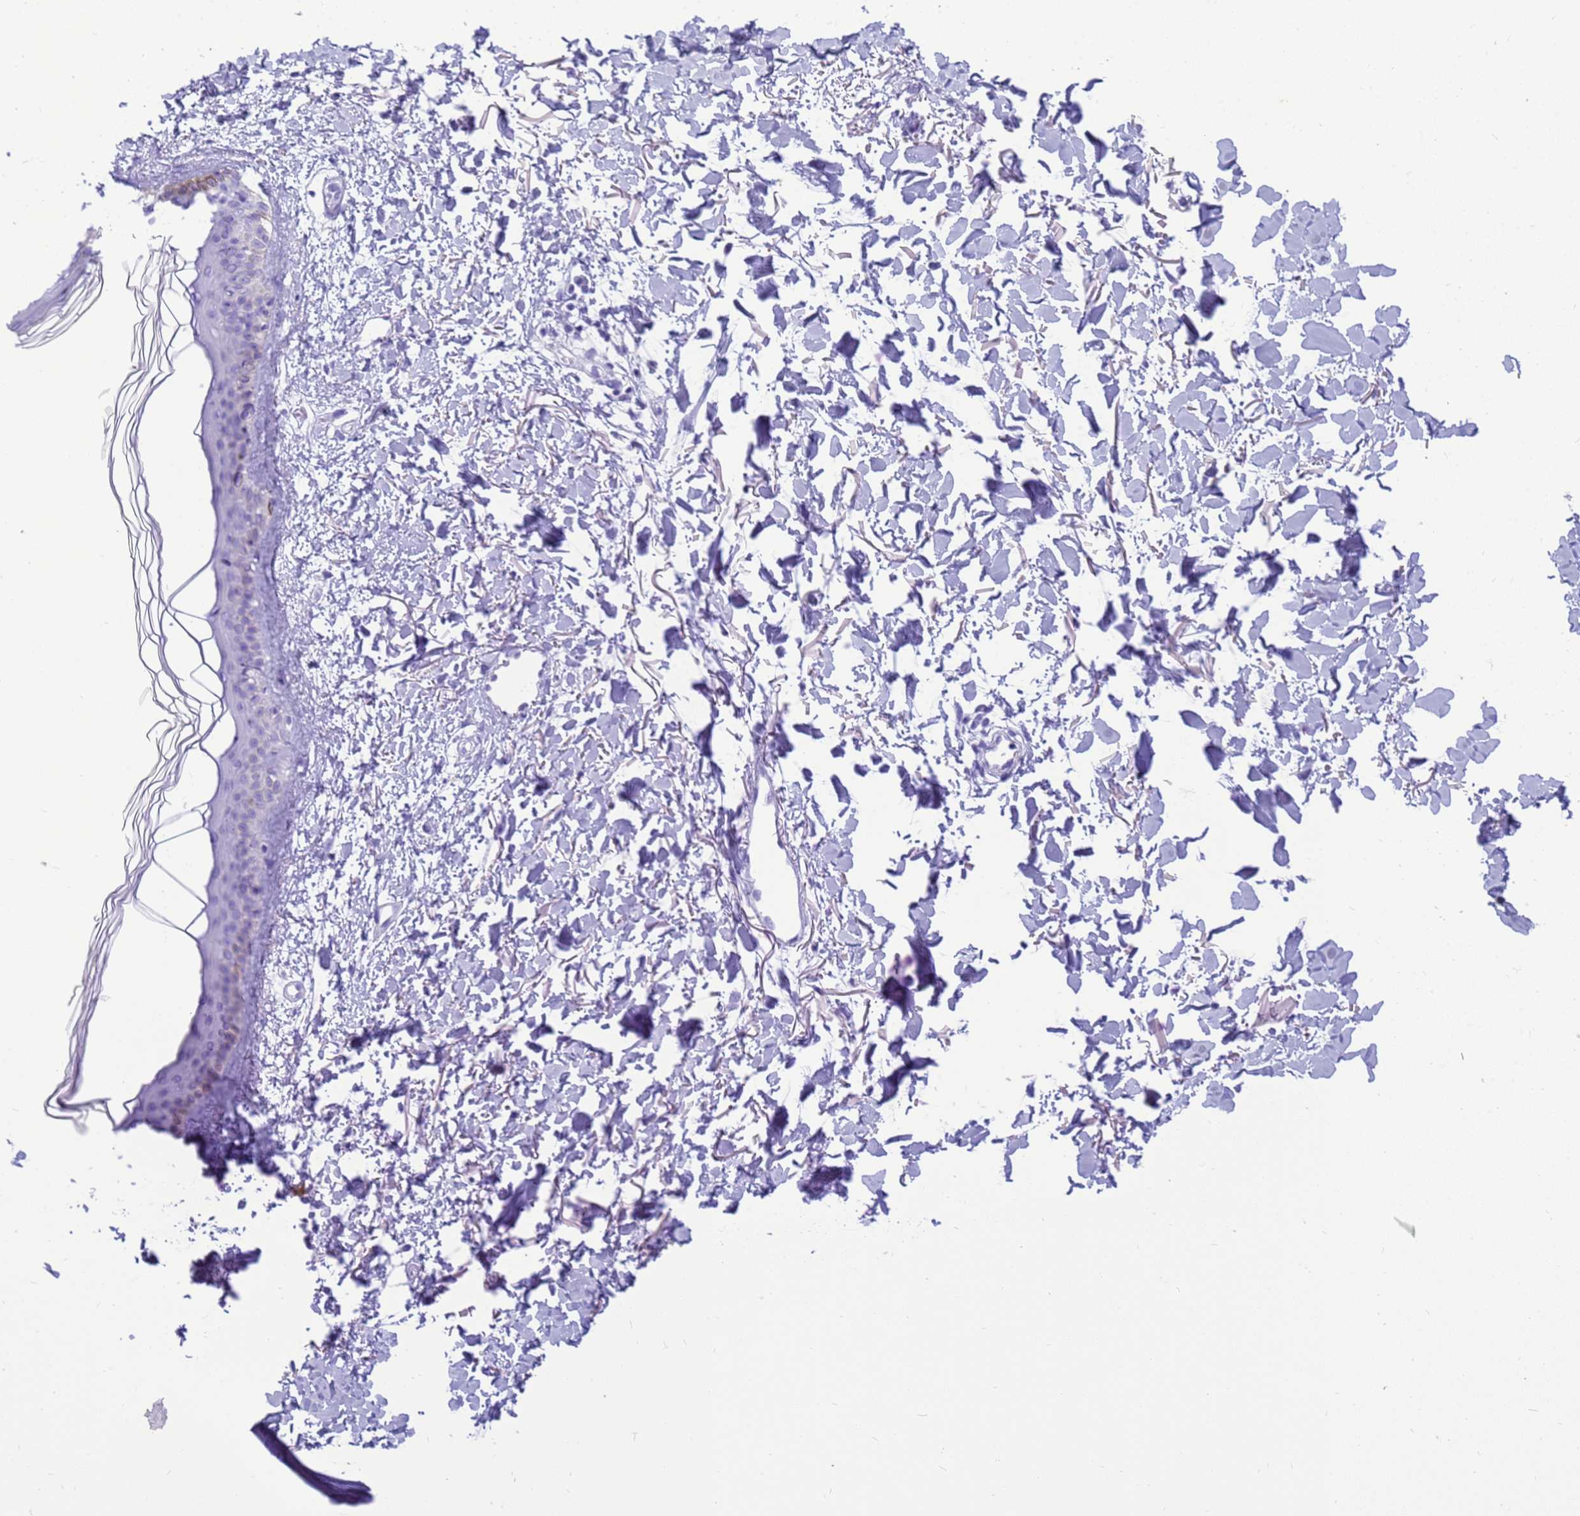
{"staining": {"intensity": "negative", "quantity": "none", "location": "none"}, "tissue": "skin", "cell_type": "Fibroblasts", "image_type": "normal", "snomed": [{"axis": "morphology", "description": "Normal tissue, NOS"}, {"axis": "topography", "description": "Skin"}], "caption": "The micrograph reveals no significant staining in fibroblasts of skin.", "gene": "STATH", "patient": {"sex": "female", "age": 58}}